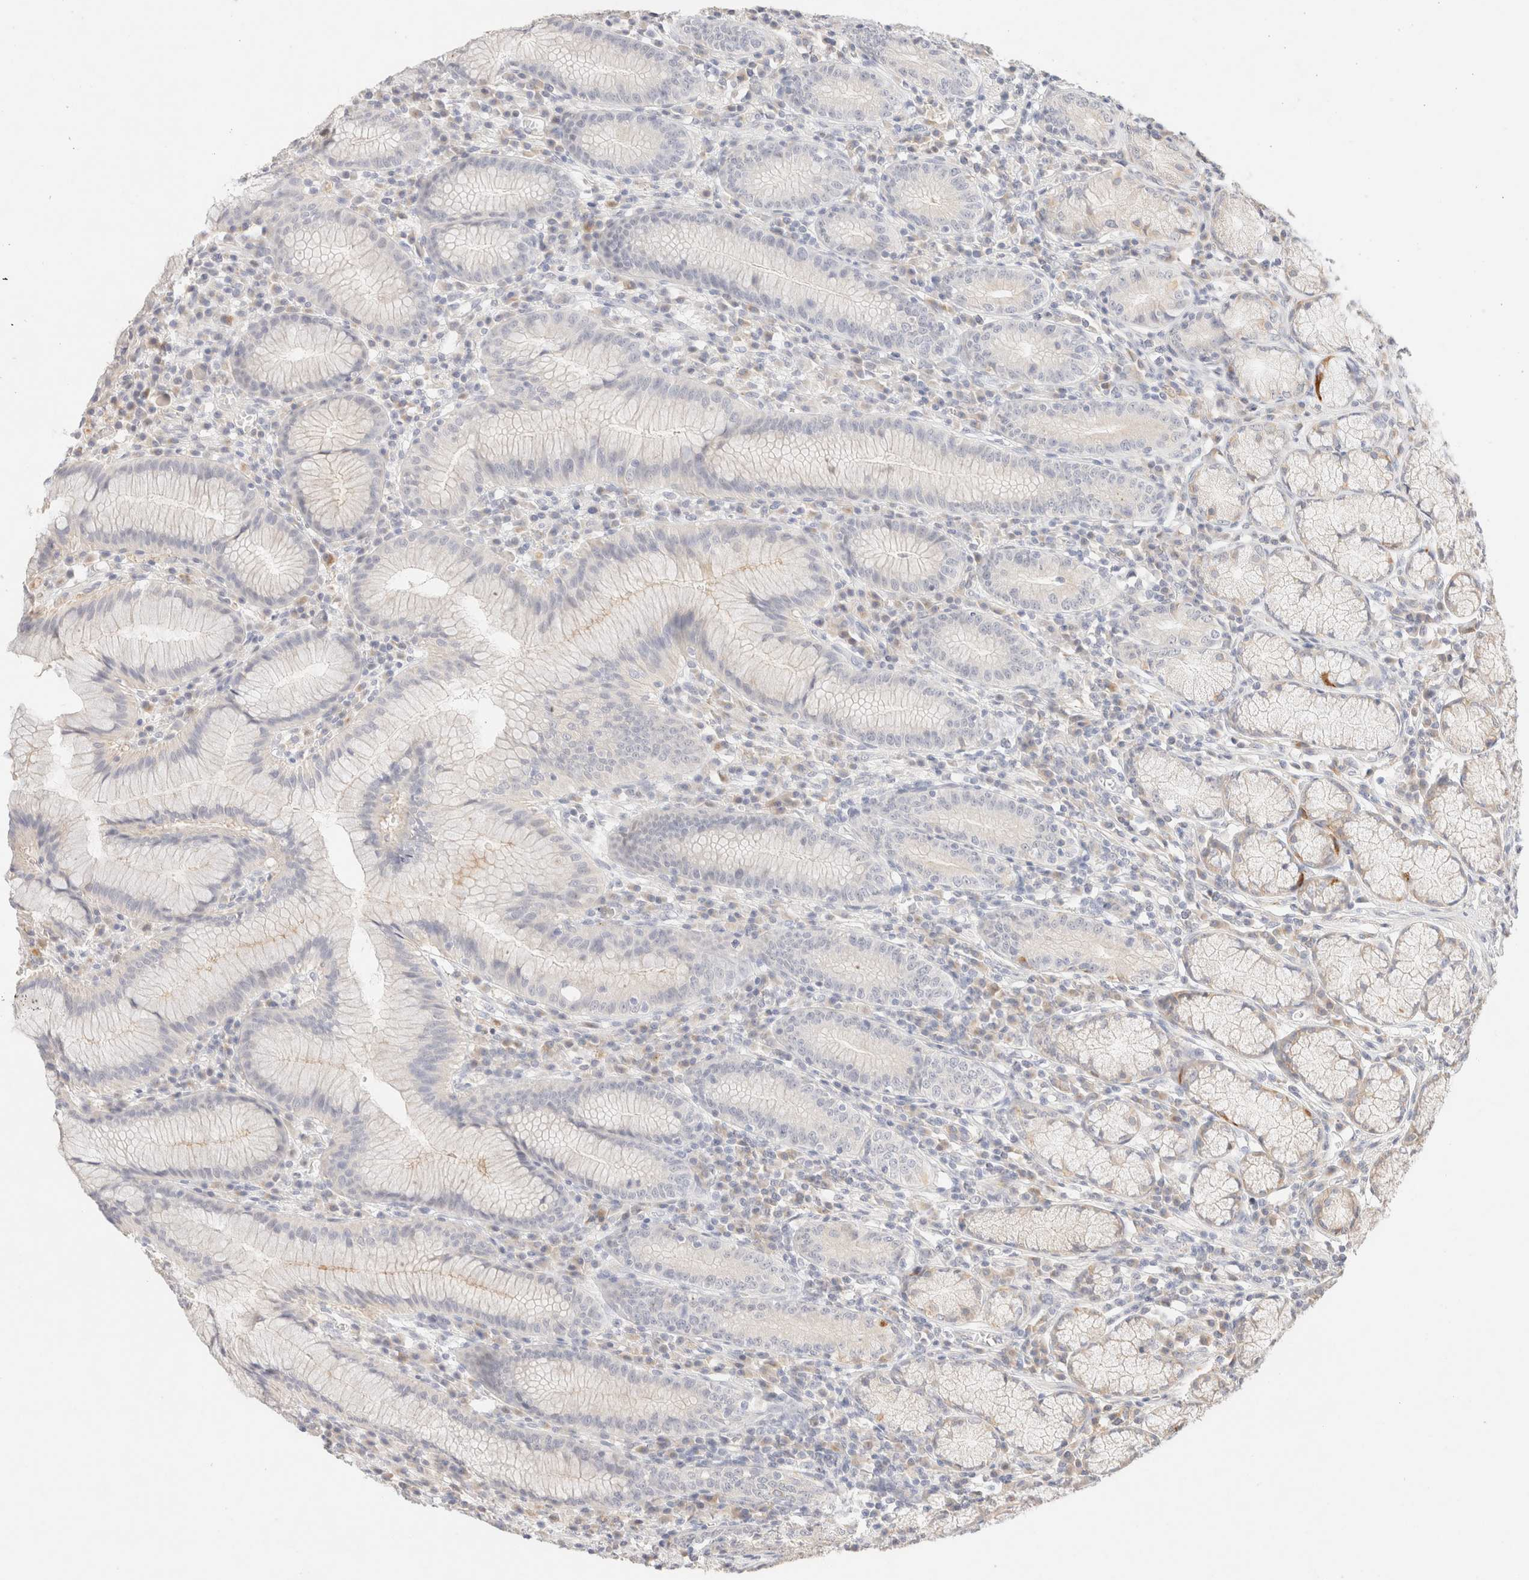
{"staining": {"intensity": "weak", "quantity": "<25%", "location": "cytoplasmic/membranous"}, "tissue": "stomach", "cell_type": "Glandular cells", "image_type": "normal", "snomed": [{"axis": "morphology", "description": "Normal tissue, NOS"}, {"axis": "topography", "description": "Stomach"}], "caption": "Immunohistochemistry (IHC) histopathology image of normal stomach stained for a protein (brown), which demonstrates no expression in glandular cells. Brightfield microscopy of immunohistochemistry stained with DAB (brown) and hematoxylin (blue), captured at high magnification.", "gene": "SNTB1", "patient": {"sex": "male", "age": 55}}